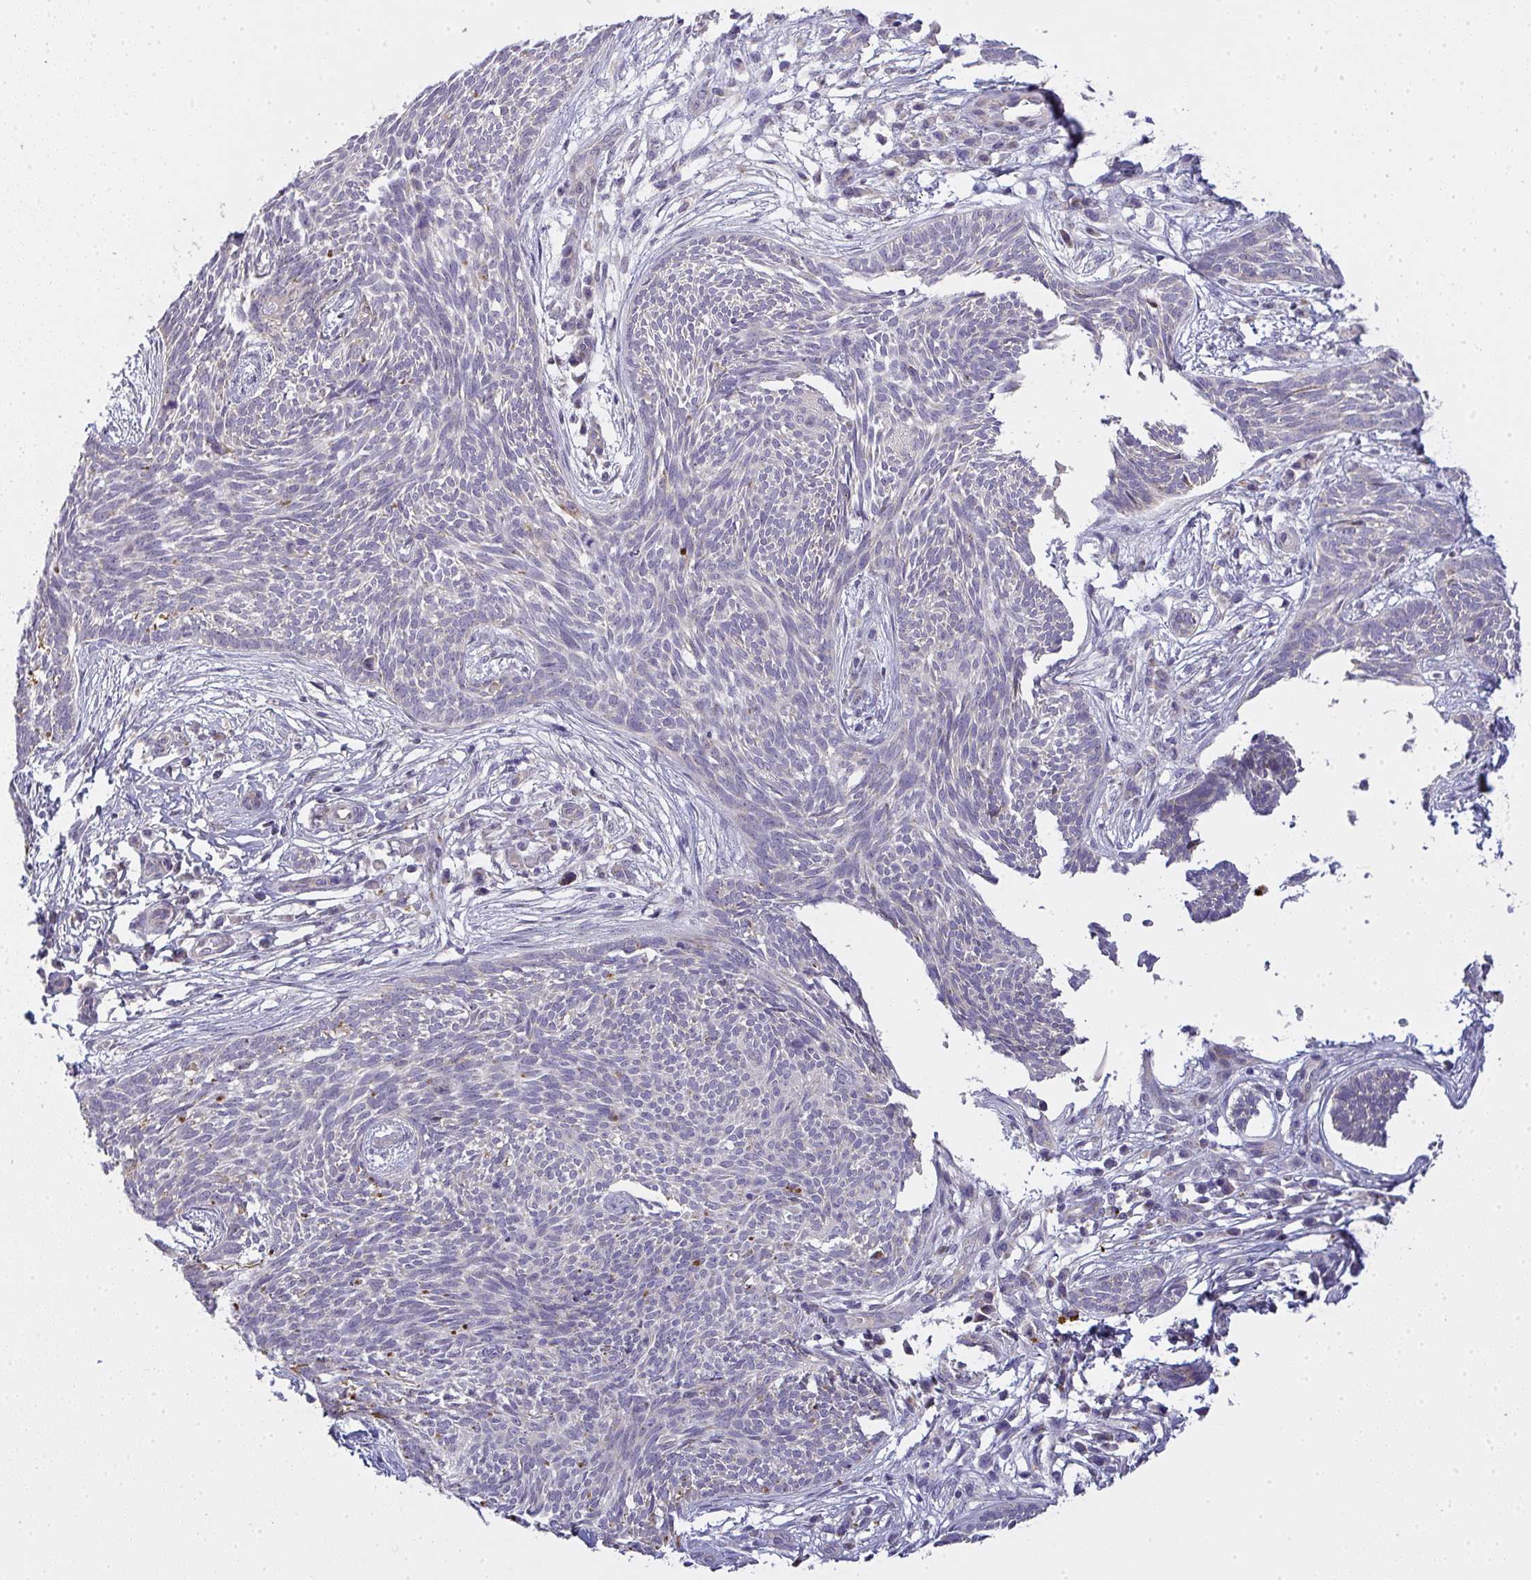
{"staining": {"intensity": "negative", "quantity": "none", "location": "none"}, "tissue": "skin cancer", "cell_type": "Tumor cells", "image_type": "cancer", "snomed": [{"axis": "morphology", "description": "Basal cell carcinoma"}, {"axis": "topography", "description": "Skin"}, {"axis": "topography", "description": "Skin, foot"}], "caption": "There is no significant expression in tumor cells of skin cancer.", "gene": "TMEM219", "patient": {"sex": "female", "age": 86}}